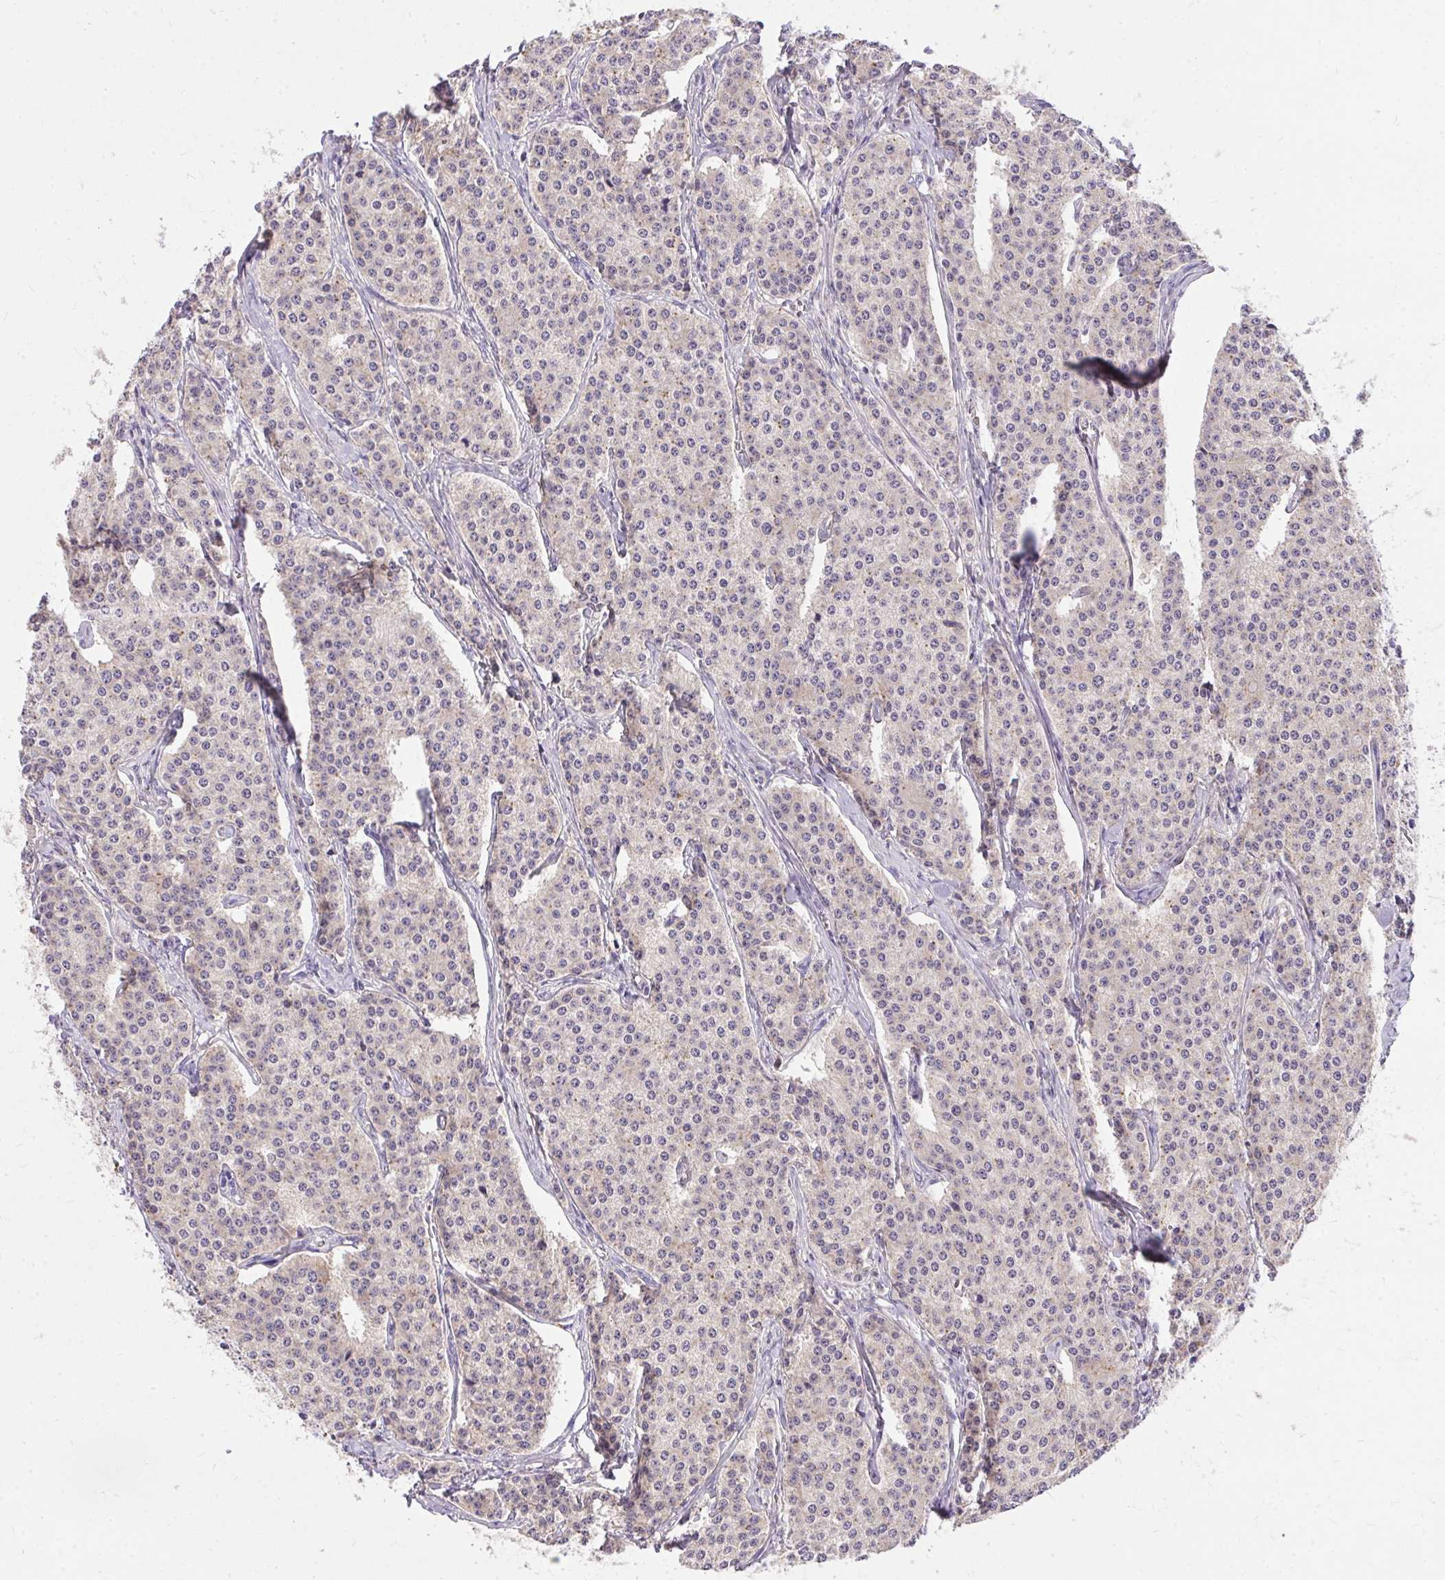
{"staining": {"intensity": "weak", "quantity": ">75%", "location": "cytoplasmic/membranous"}, "tissue": "carcinoid", "cell_type": "Tumor cells", "image_type": "cancer", "snomed": [{"axis": "morphology", "description": "Carcinoid, malignant, NOS"}, {"axis": "topography", "description": "Small intestine"}], "caption": "IHC histopathology image of carcinoid stained for a protein (brown), which displays low levels of weak cytoplasmic/membranous expression in about >75% of tumor cells.", "gene": "MPC2", "patient": {"sex": "female", "age": 64}}